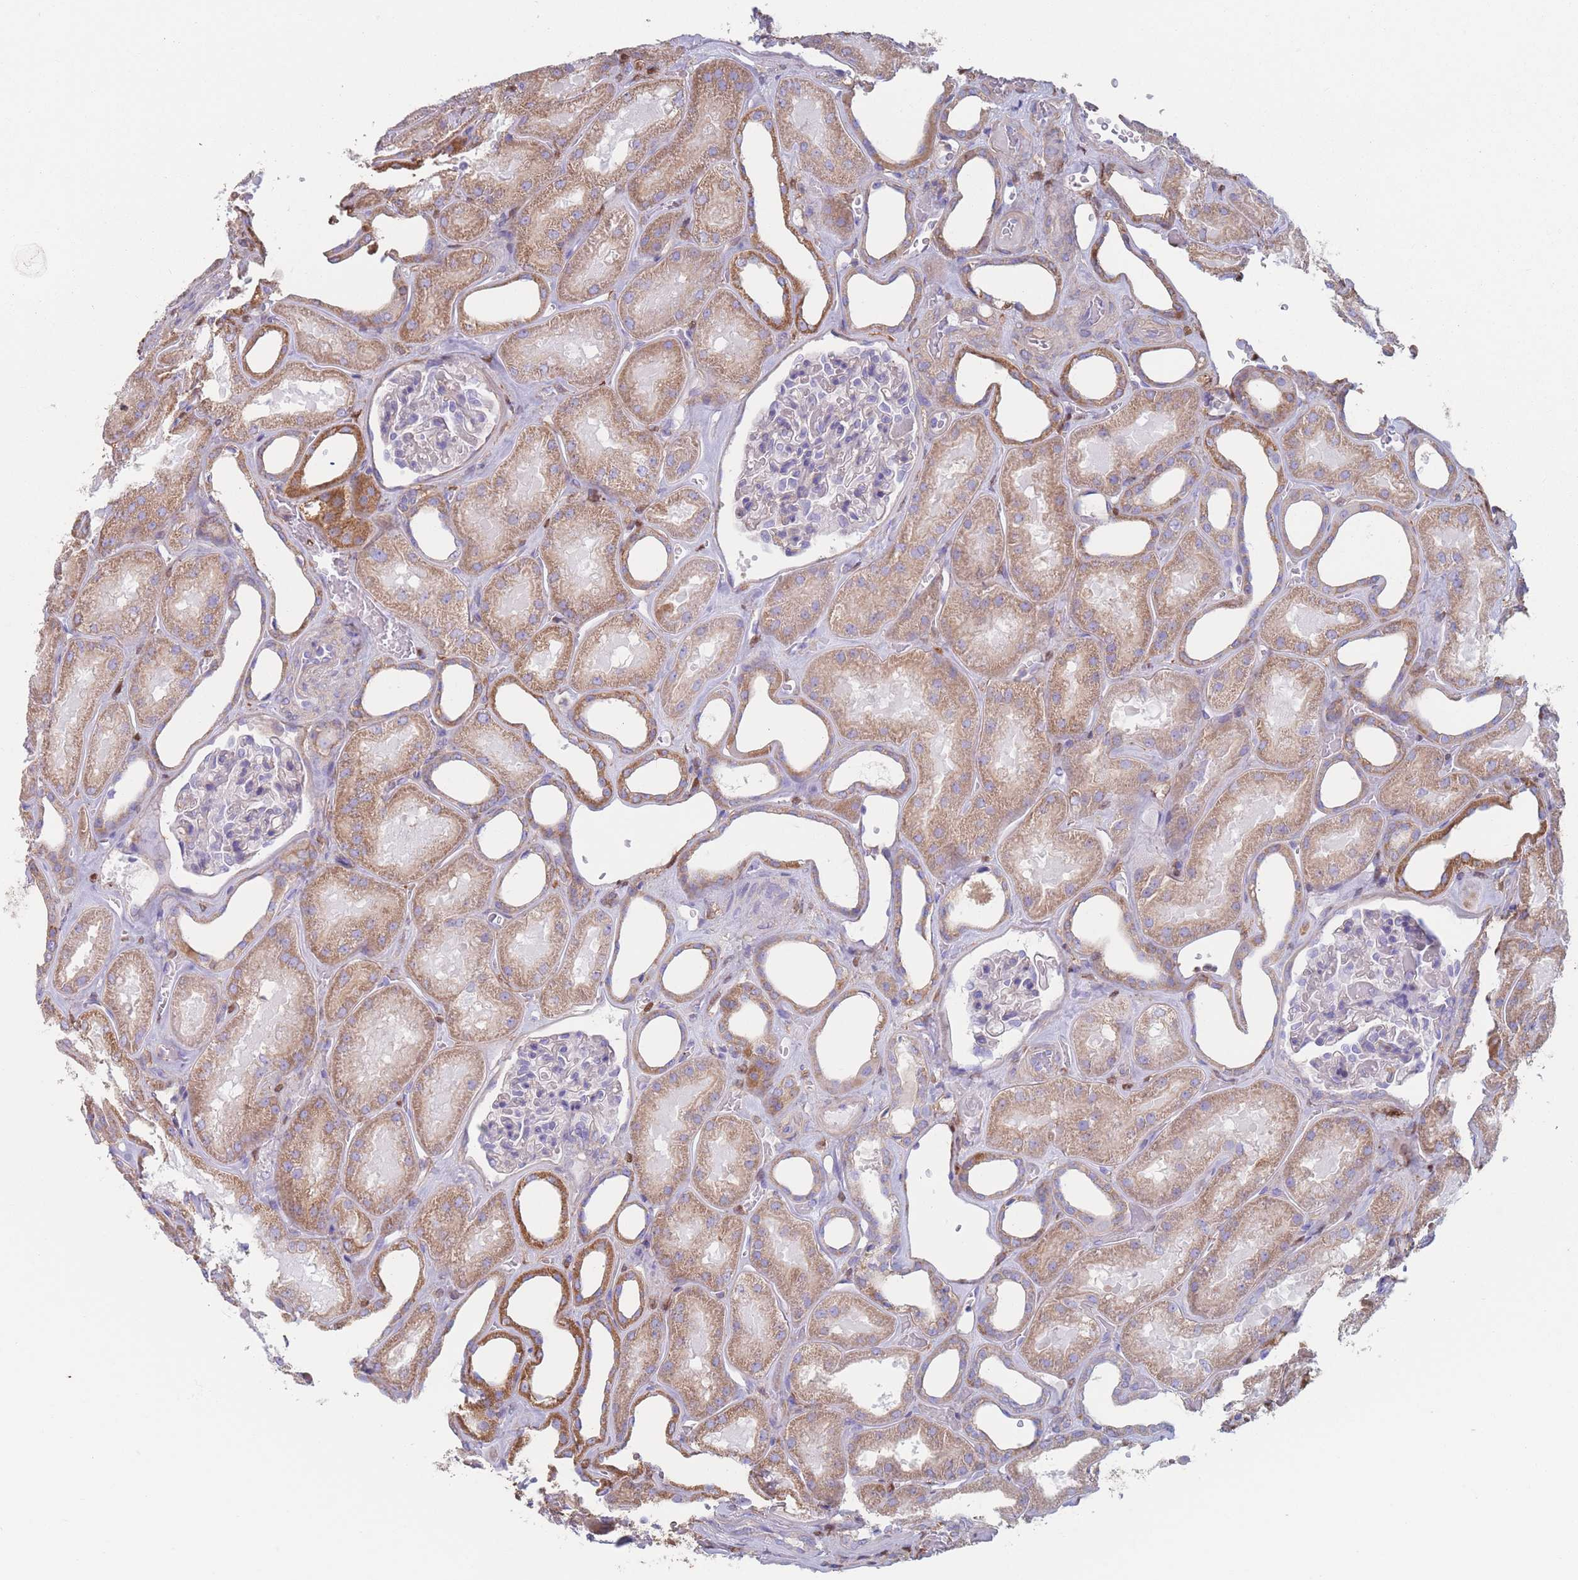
{"staining": {"intensity": "negative", "quantity": "none", "location": "none"}, "tissue": "kidney", "cell_type": "Cells in glomeruli", "image_type": "normal", "snomed": [{"axis": "morphology", "description": "Normal tissue, NOS"}, {"axis": "morphology", "description": "Adenocarcinoma, NOS"}, {"axis": "topography", "description": "Kidney"}], "caption": "Cells in glomeruli are negative for brown protein staining in unremarkable kidney. (DAB IHC with hematoxylin counter stain).", "gene": "ADH1A", "patient": {"sex": "female", "age": 68}}